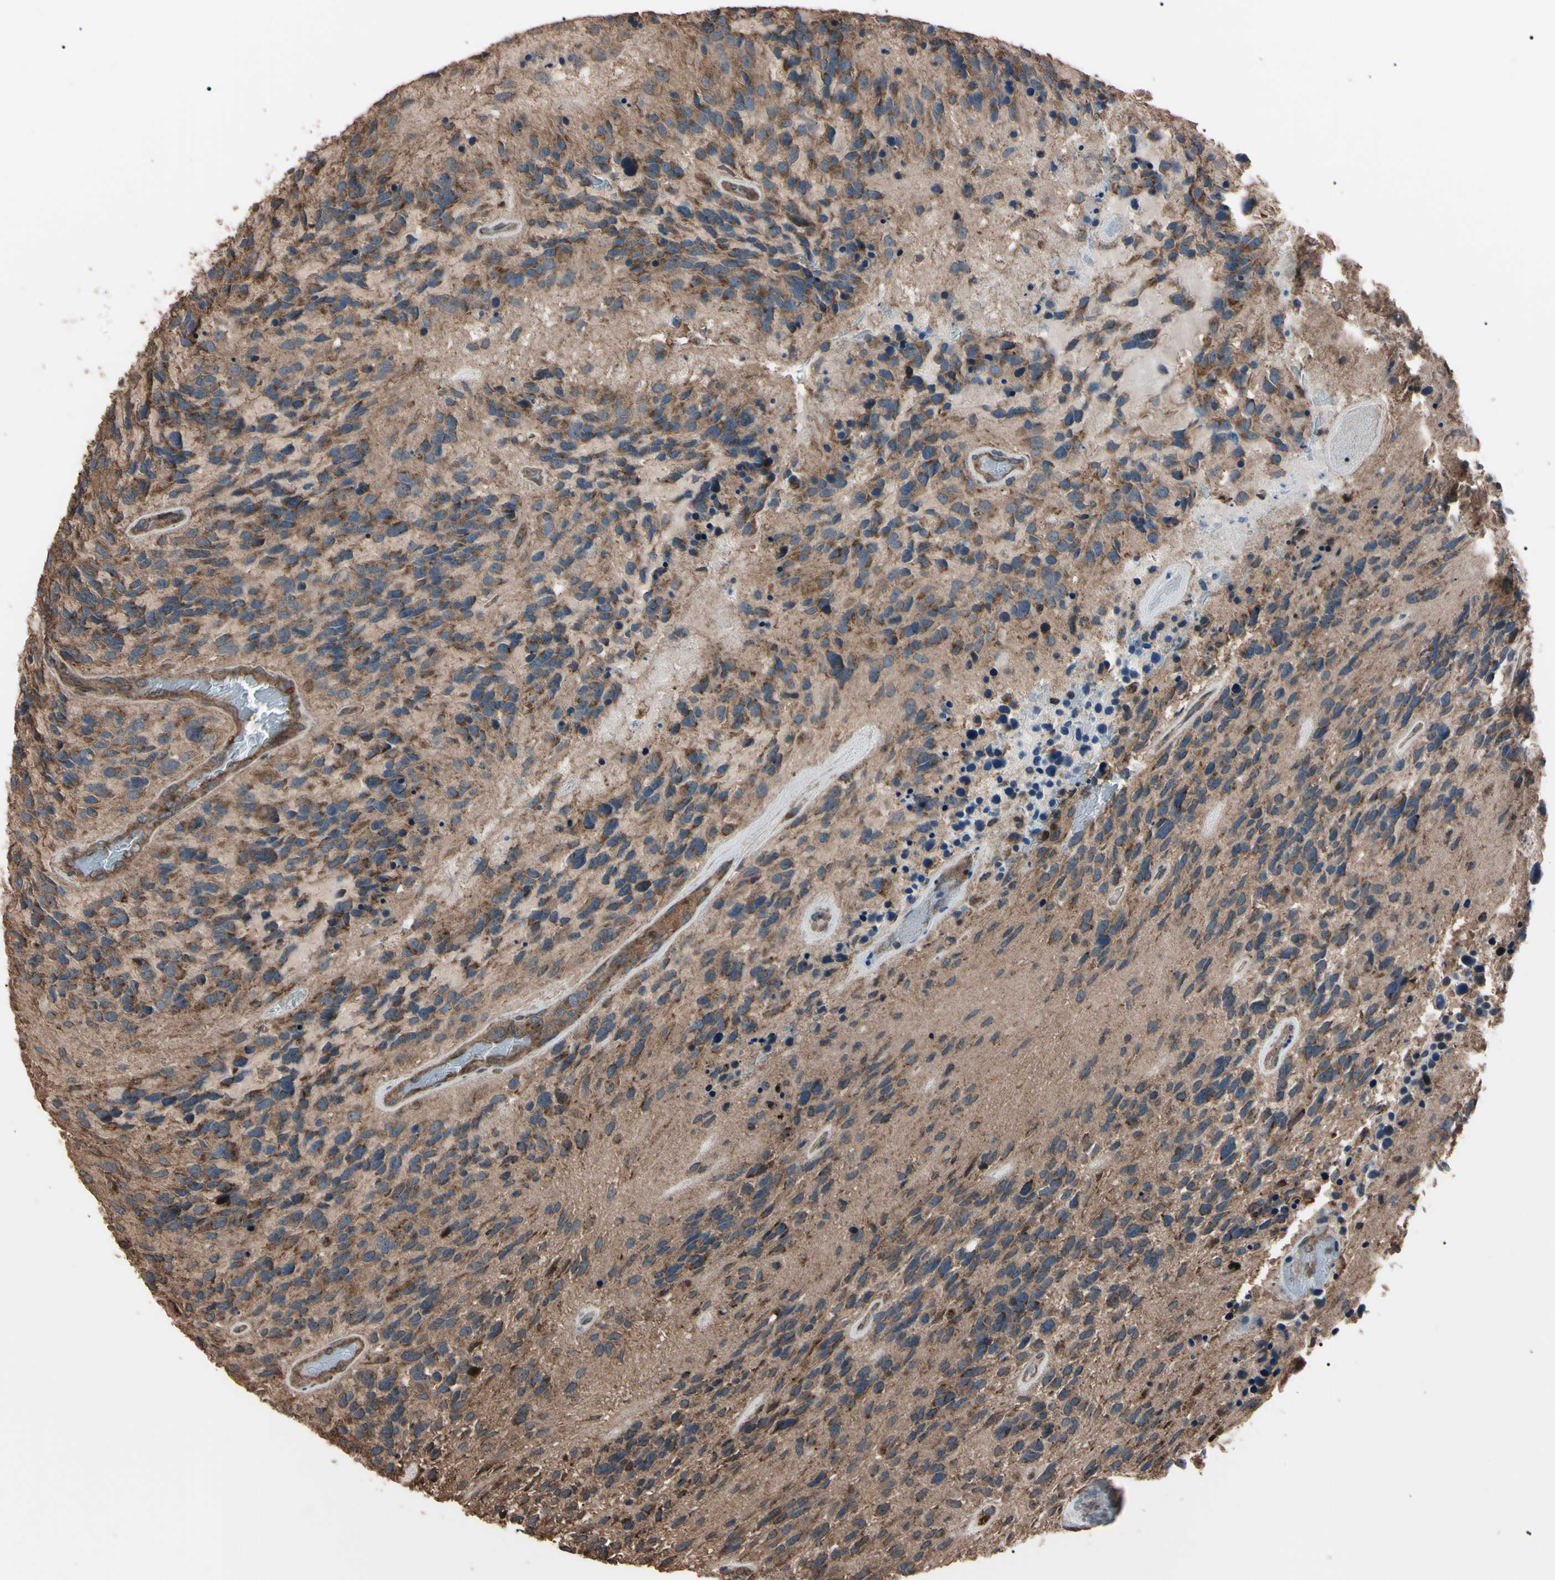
{"staining": {"intensity": "weak", "quantity": "25%-75%", "location": "cytoplasmic/membranous"}, "tissue": "glioma", "cell_type": "Tumor cells", "image_type": "cancer", "snomed": [{"axis": "morphology", "description": "Glioma, malignant, High grade"}, {"axis": "topography", "description": "Brain"}], "caption": "Human glioma stained for a protein (brown) exhibits weak cytoplasmic/membranous positive staining in about 25%-75% of tumor cells.", "gene": "TNFRSF1A", "patient": {"sex": "female", "age": 58}}